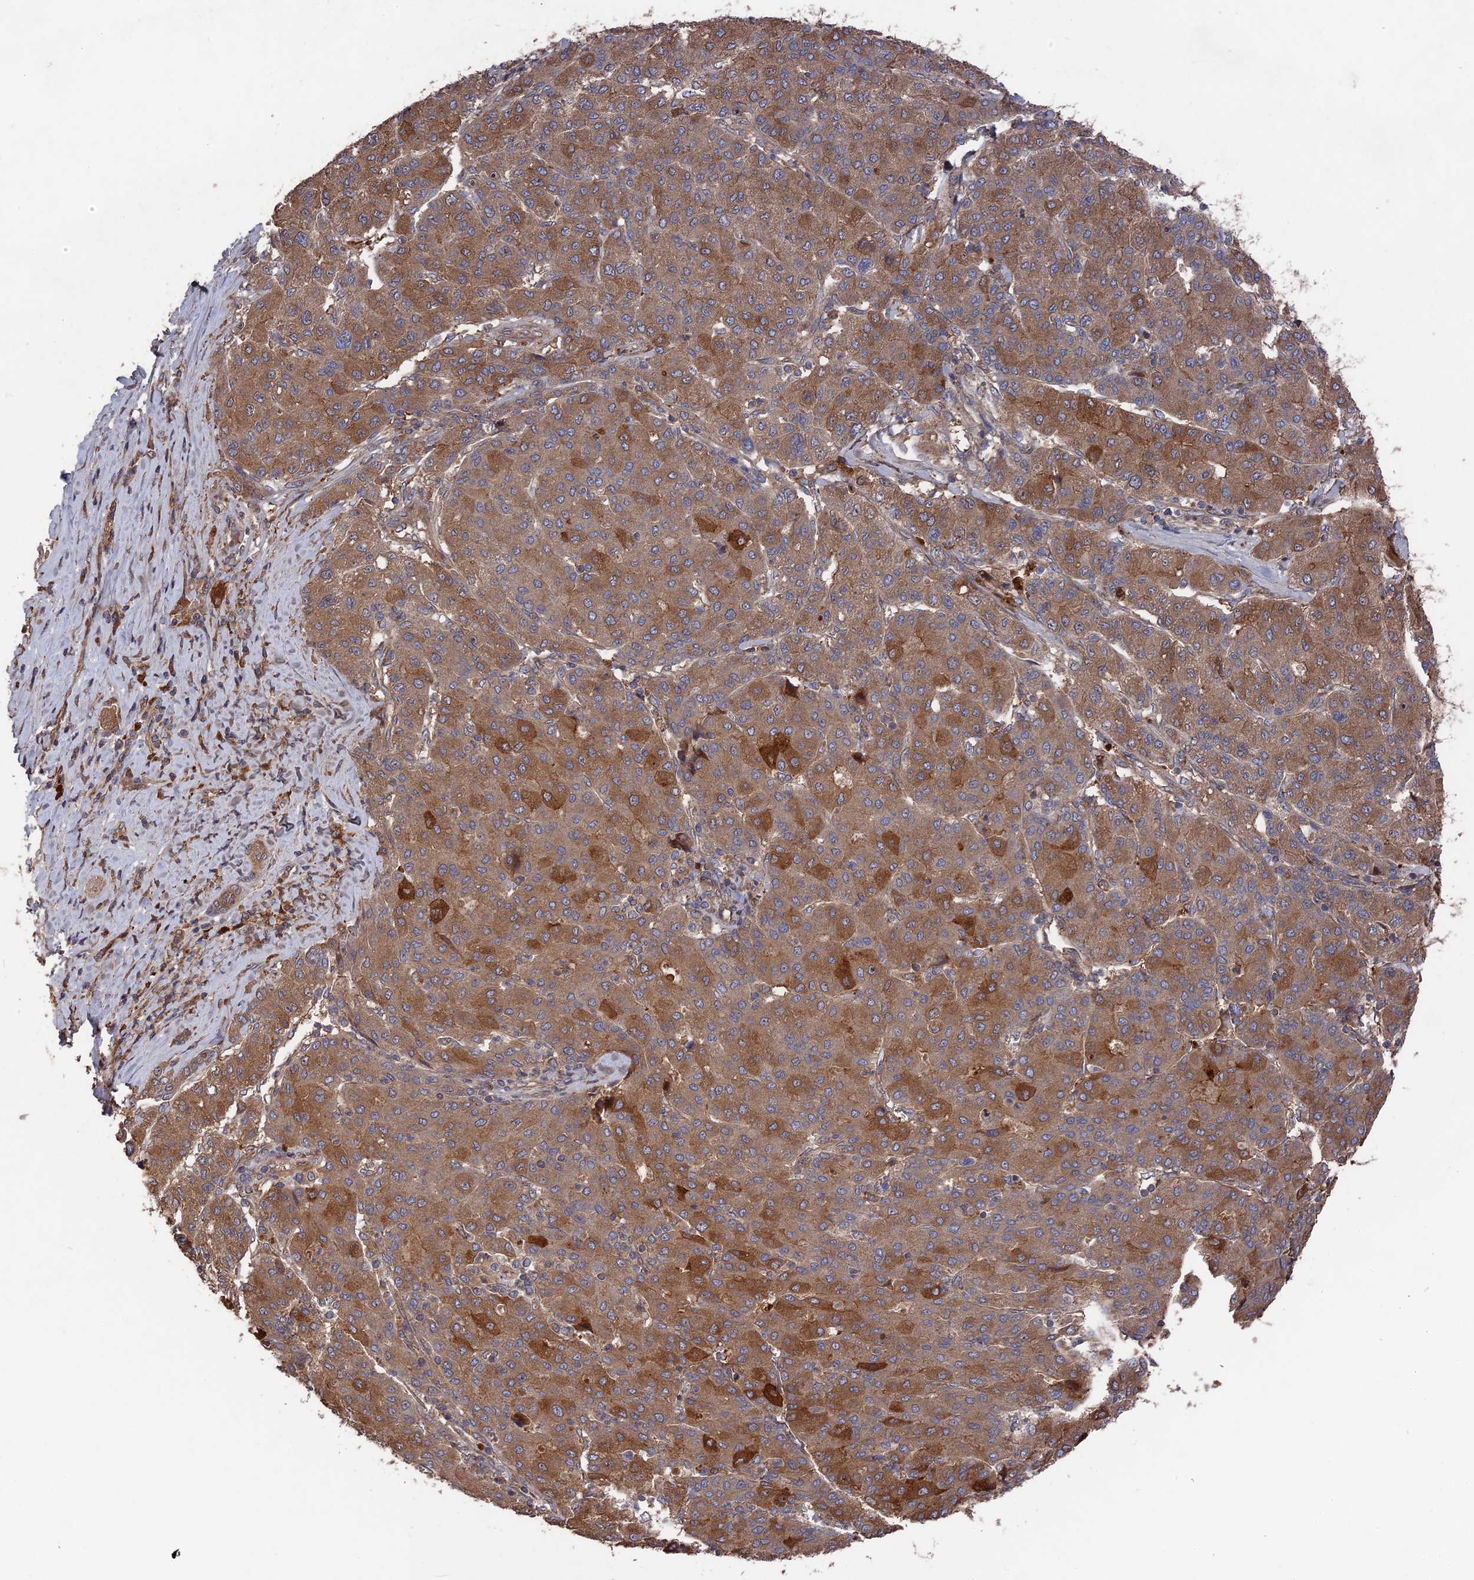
{"staining": {"intensity": "moderate", "quantity": ">75%", "location": "cytoplasmic/membranous"}, "tissue": "liver cancer", "cell_type": "Tumor cells", "image_type": "cancer", "snomed": [{"axis": "morphology", "description": "Carcinoma, Hepatocellular, NOS"}, {"axis": "topography", "description": "Liver"}], "caption": "This is an image of IHC staining of liver cancer, which shows moderate expression in the cytoplasmic/membranous of tumor cells.", "gene": "DEF8", "patient": {"sex": "male", "age": 65}}